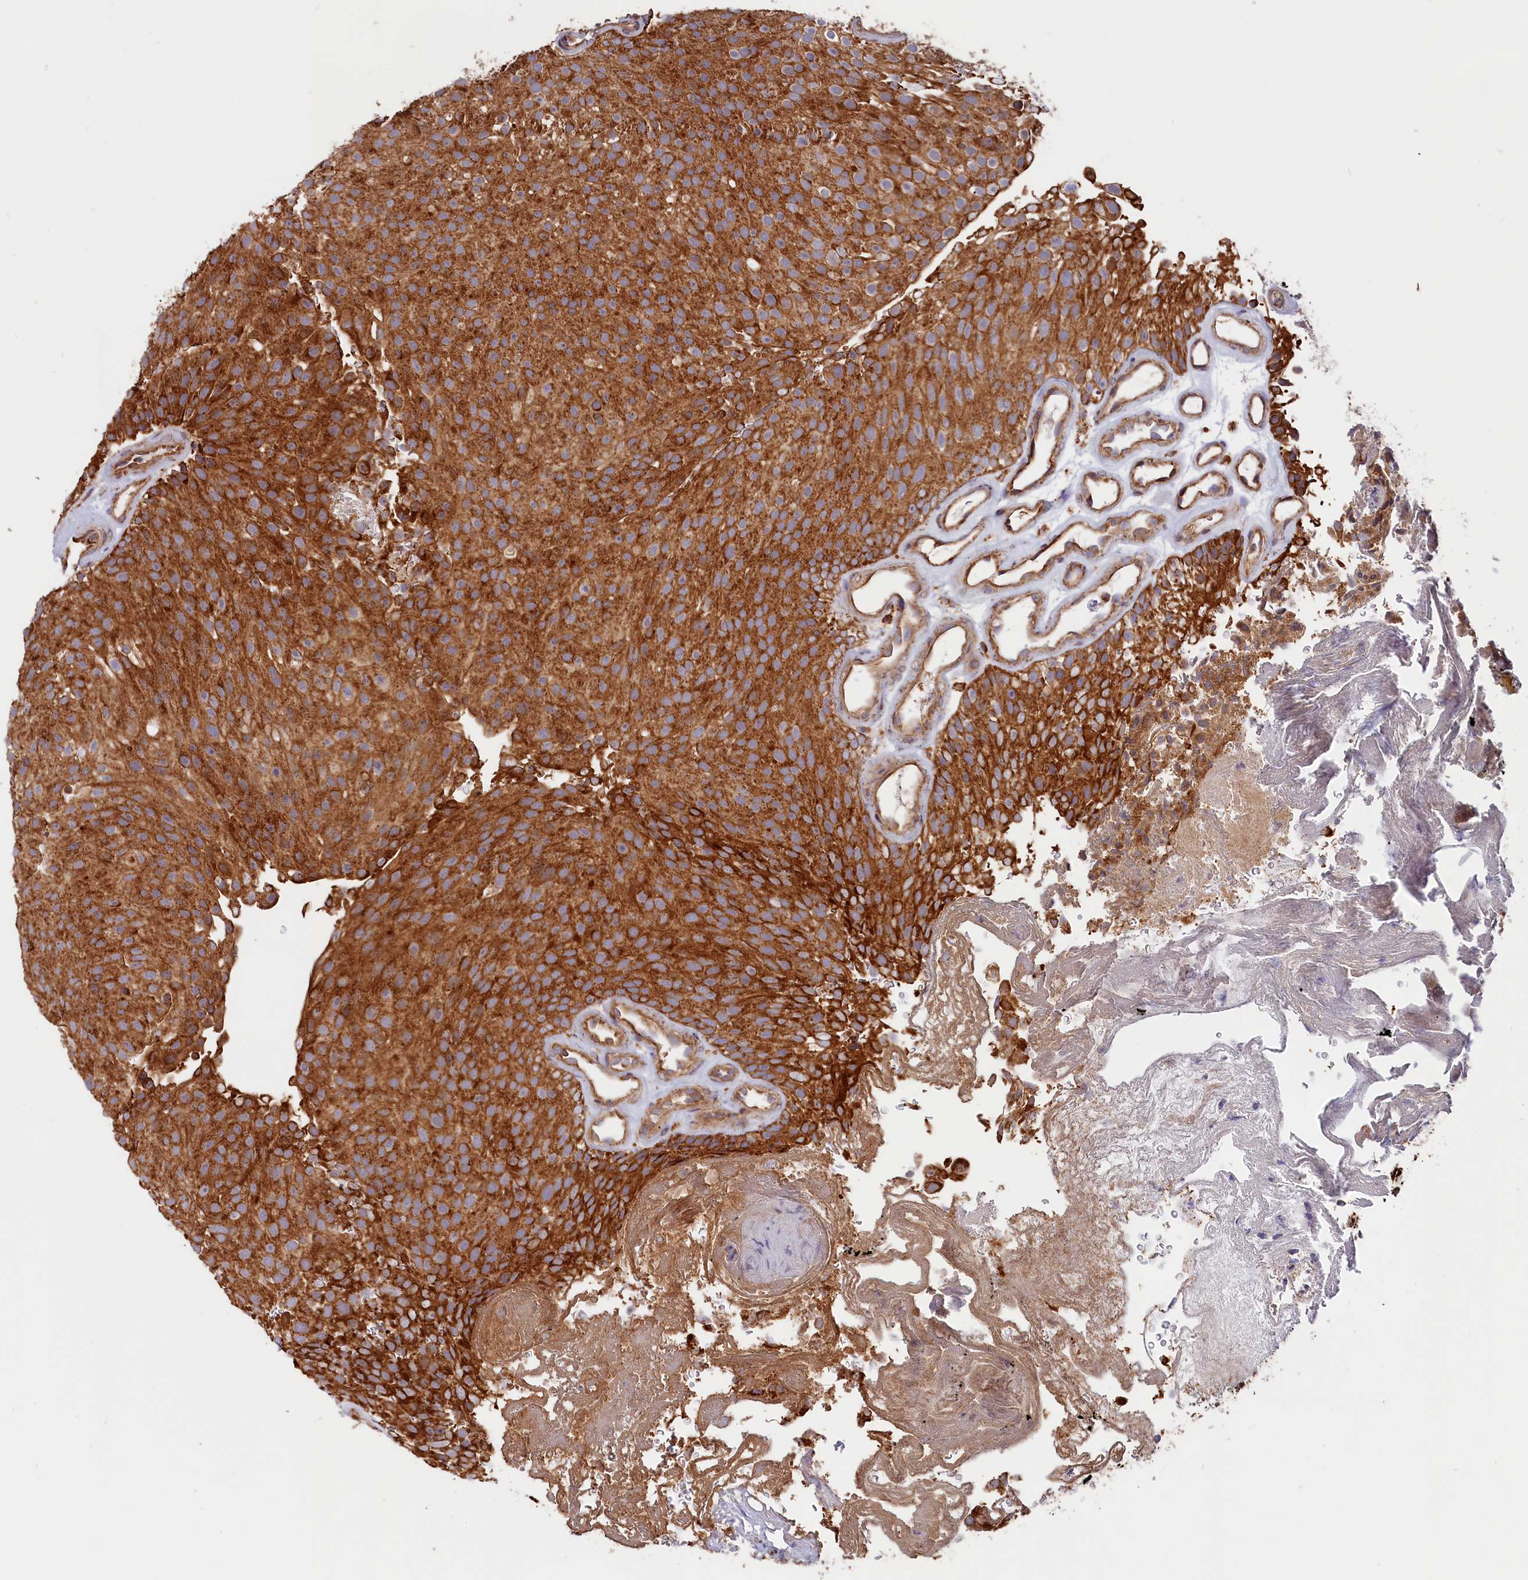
{"staining": {"intensity": "strong", "quantity": ">75%", "location": "cytoplasmic/membranous"}, "tissue": "urothelial cancer", "cell_type": "Tumor cells", "image_type": "cancer", "snomed": [{"axis": "morphology", "description": "Urothelial carcinoma, Low grade"}, {"axis": "topography", "description": "Urinary bladder"}], "caption": "Immunohistochemistry photomicrograph of human urothelial cancer stained for a protein (brown), which exhibits high levels of strong cytoplasmic/membranous positivity in about >75% of tumor cells.", "gene": "MACROD1", "patient": {"sex": "male", "age": 78}}